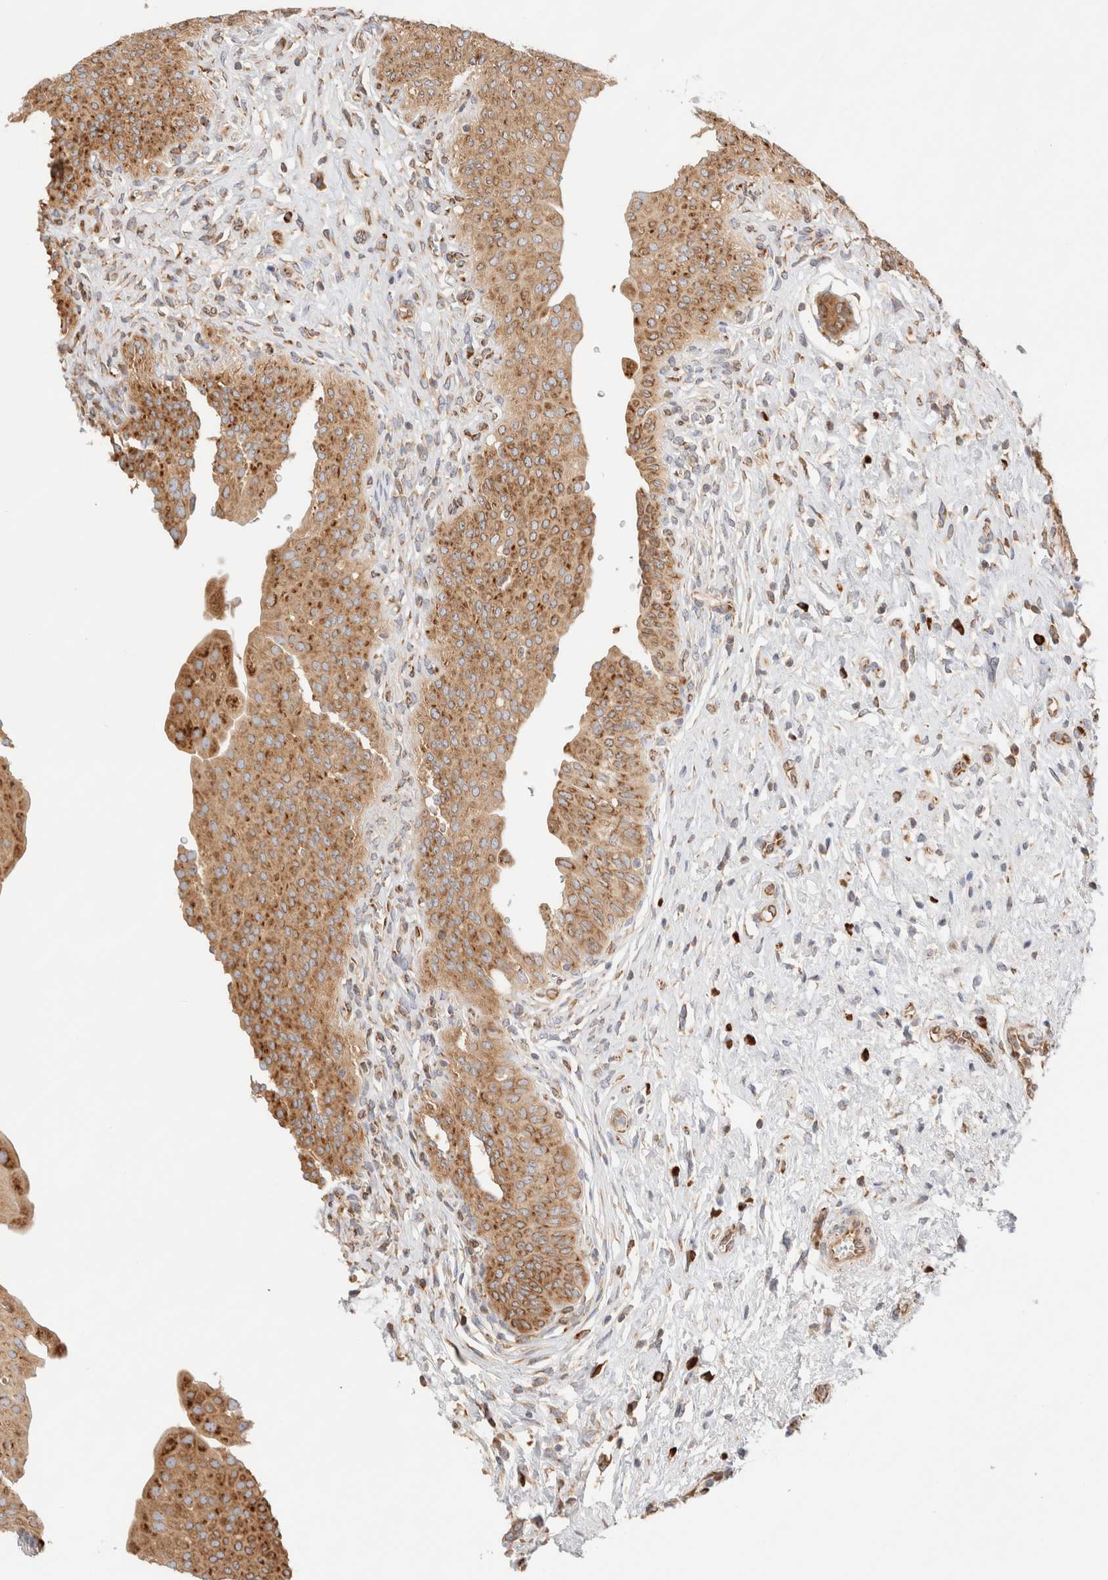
{"staining": {"intensity": "strong", "quantity": ">75%", "location": "cytoplasmic/membranous"}, "tissue": "urinary bladder", "cell_type": "Urothelial cells", "image_type": "normal", "snomed": [{"axis": "morphology", "description": "Normal tissue, NOS"}, {"axis": "topography", "description": "Urinary bladder"}], "caption": "Unremarkable urinary bladder reveals strong cytoplasmic/membranous positivity in about >75% of urothelial cells, visualized by immunohistochemistry.", "gene": "ZC2HC1A", "patient": {"sex": "male", "age": 46}}